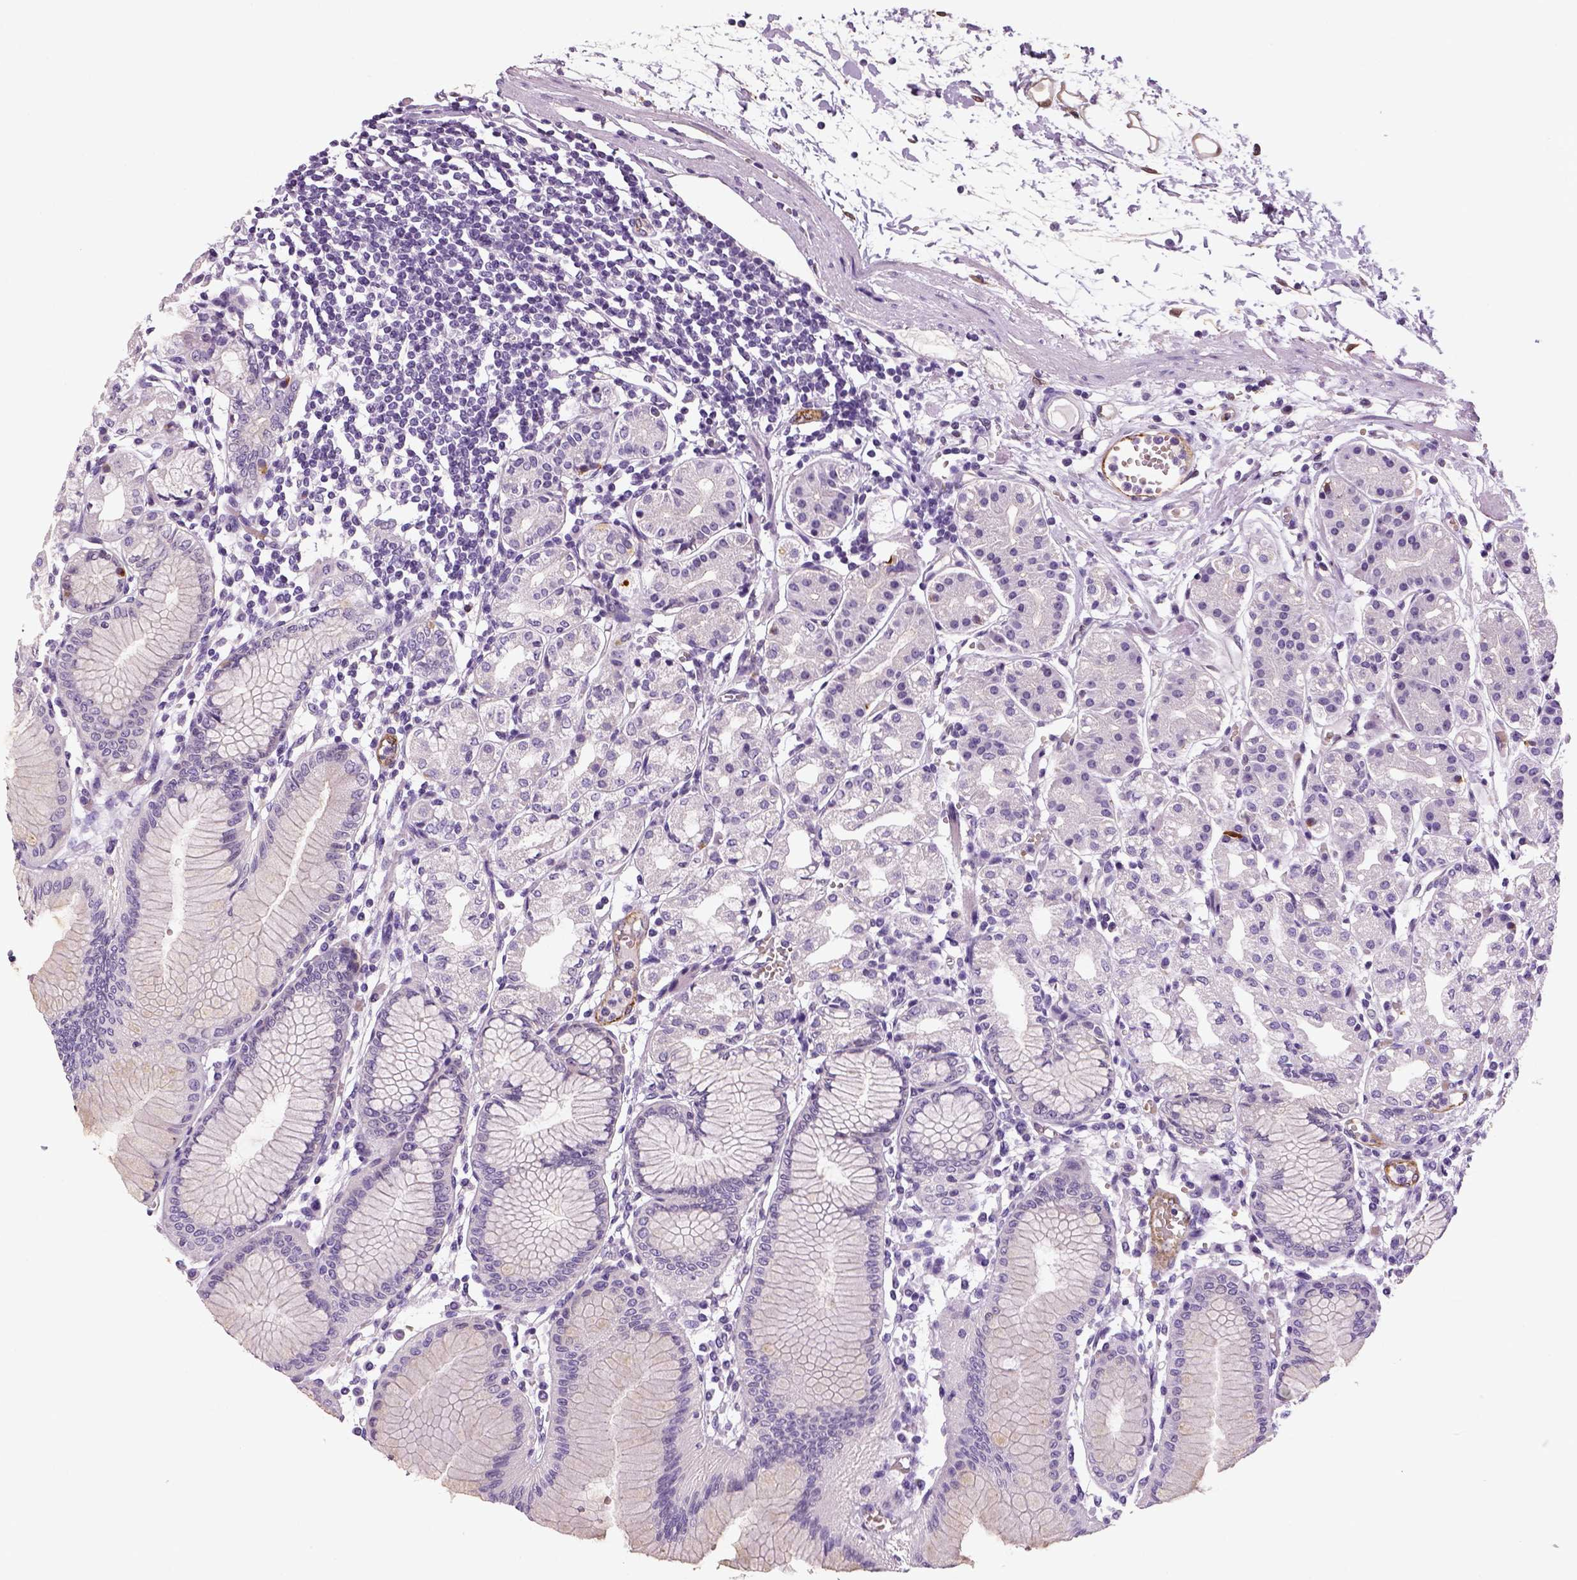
{"staining": {"intensity": "moderate", "quantity": "<25%", "location": "cytoplasmic/membranous"}, "tissue": "stomach", "cell_type": "Glandular cells", "image_type": "normal", "snomed": [{"axis": "morphology", "description": "Normal tissue, NOS"}, {"axis": "topography", "description": "Skeletal muscle"}, {"axis": "topography", "description": "Stomach"}], "caption": "This image exhibits IHC staining of normal stomach, with low moderate cytoplasmic/membranous positivity in approximately <25% of glandular cells.", "gene": "ENSG00000250349", "patient": {"sex": "female", "age": 57}}